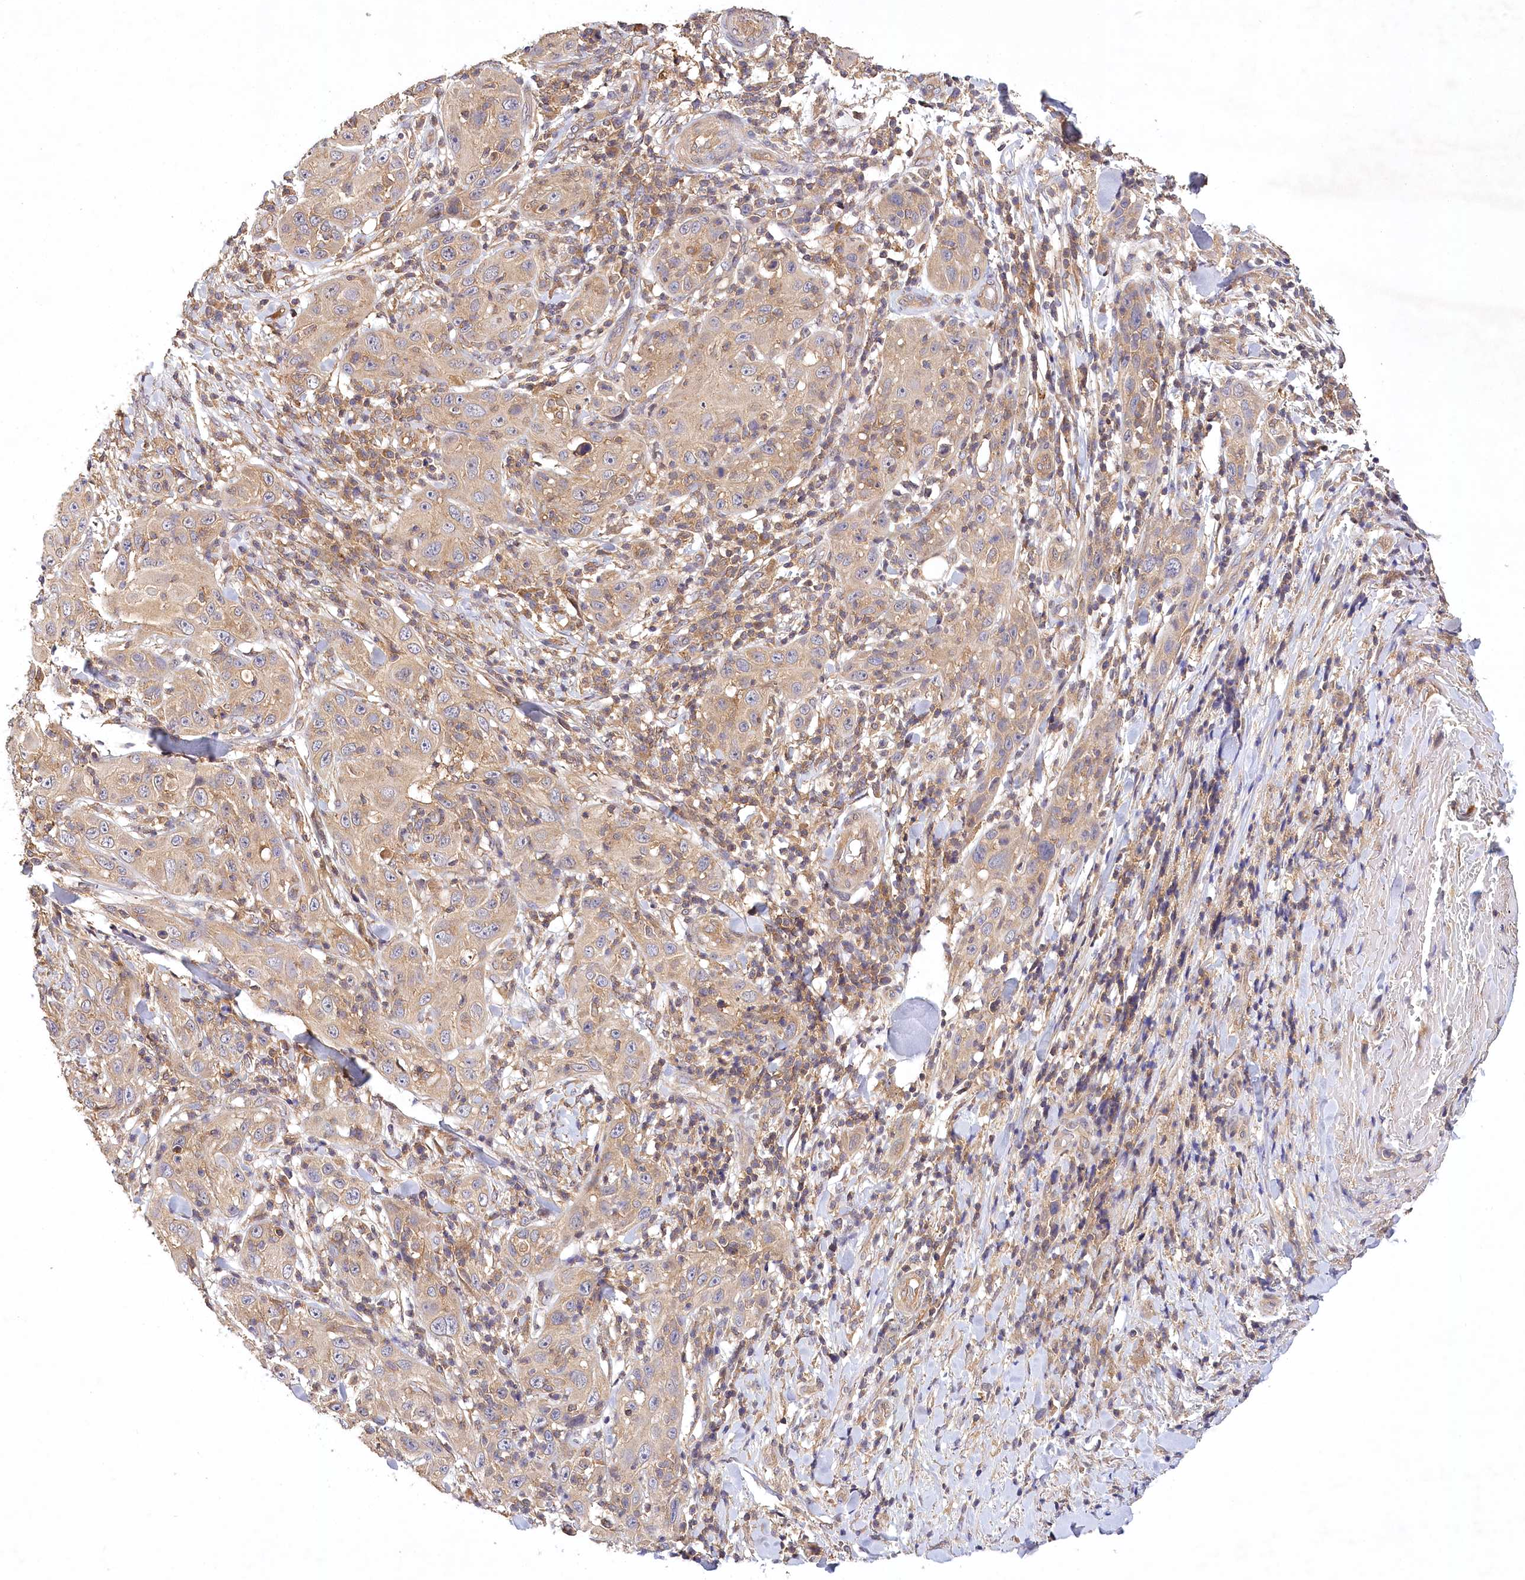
{"staining": {"intensity": "weak", "quantity": "25%-75%", "location": "cytoplasmic/membranous"}, "tissue": "skin cancer", "cell_type": "Tumor cells", "image_type": "cancer", "snomed": [{"axis": "morphology", "description": "Squamous cell carcinoma, NOS"}, {"axis": "topography", "description": "Skin"}], "caption": "This histopathology image displays immunohistochemistry staining of human squamous cell carcinoma (skin), with low weak cytoplasmic/membranous expression in about 25%-75% of tumor cells.", "gene": "LSS", "patient": {"sex": "female", "age": 88}}